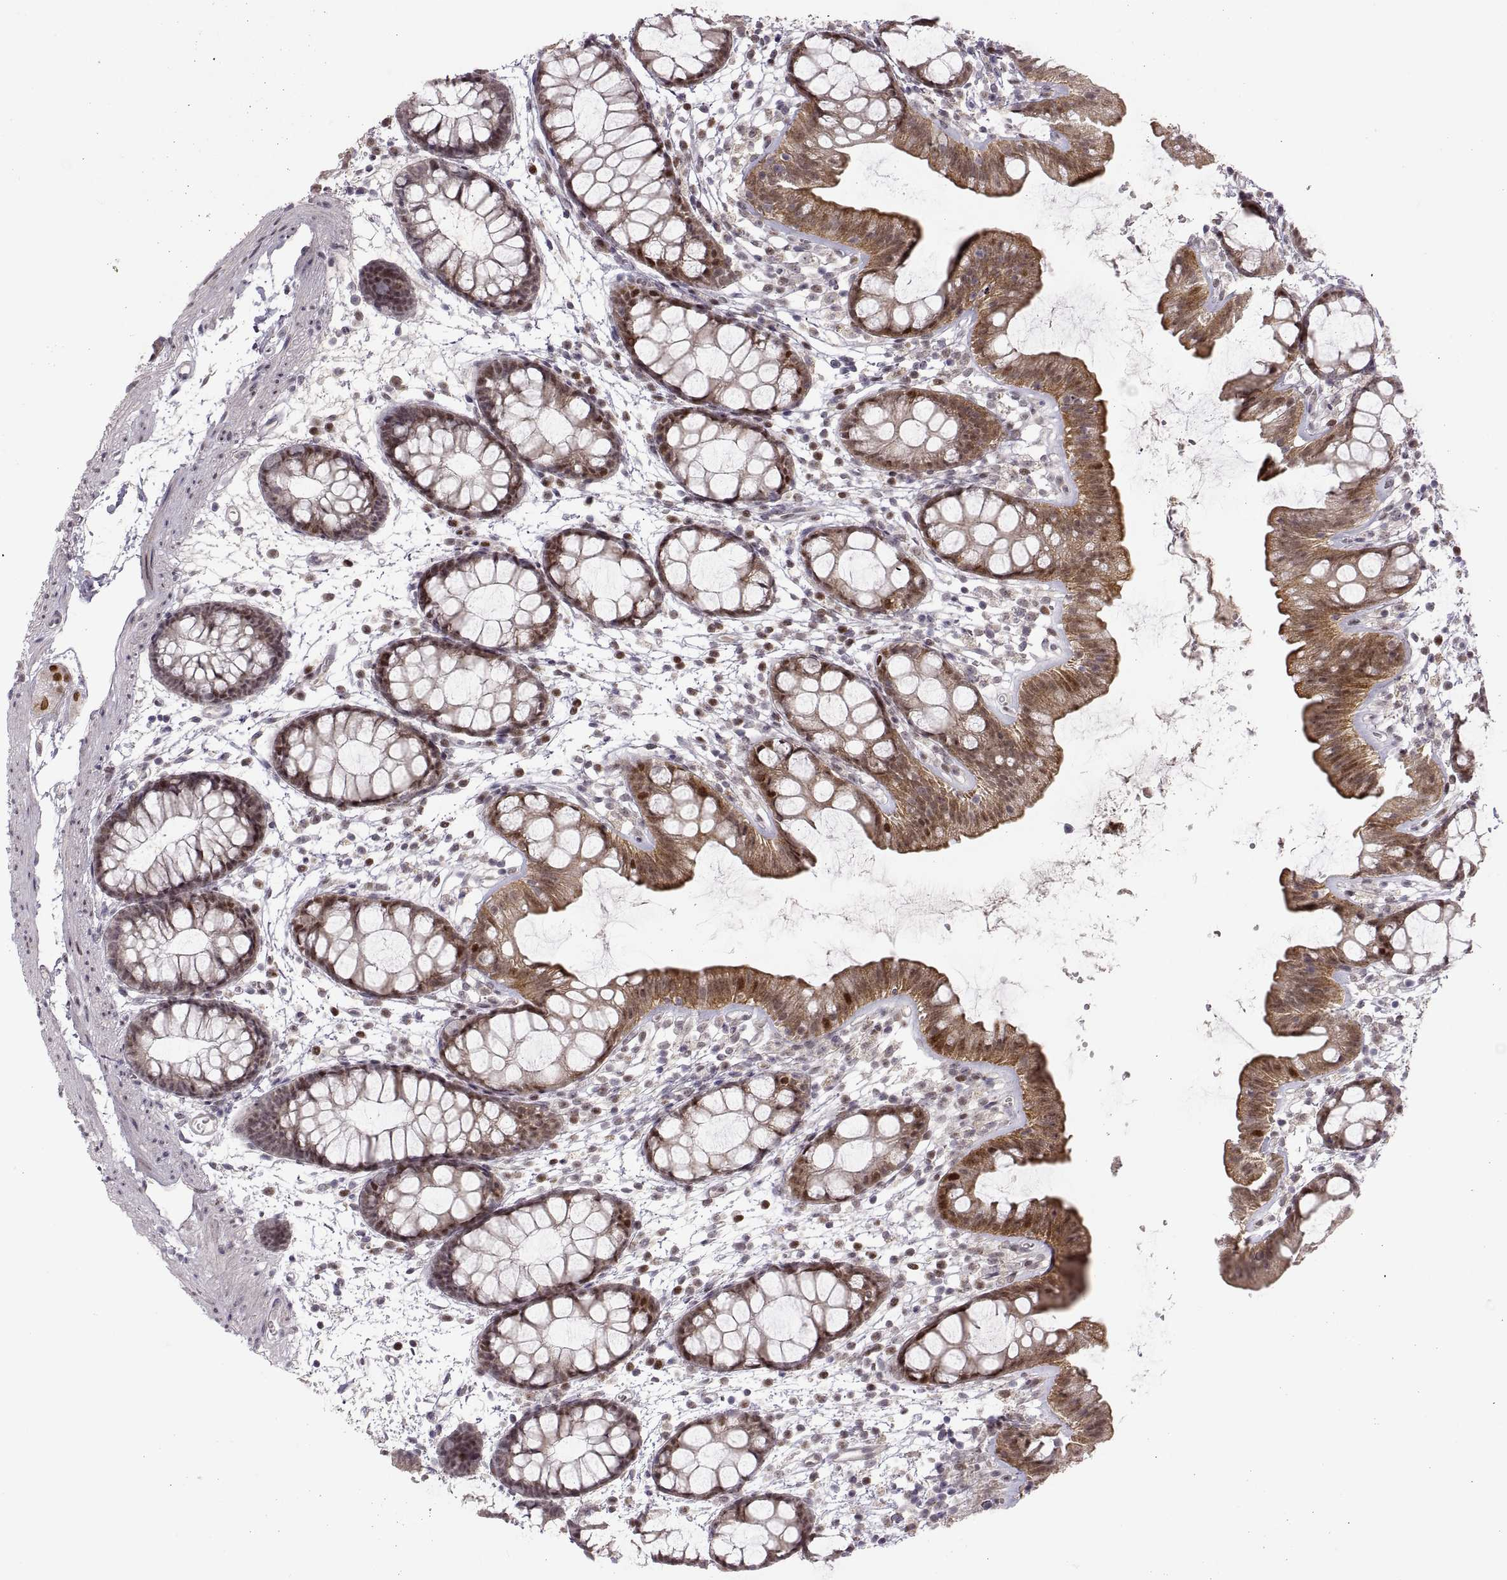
{"staining": {"intensity": "strong", "quantity": ">75%", "location": "cytoplasmic/membranous,nuclear"}, "tissue": "rectum", "cell_type": "Glandular cells", "image_type": "normal", "snomed": [{"axis": "morphology", "description": "Normal tissue, NOS"}, {"axis": "topography", "description": "Rectum"}], "caption": "DAB (3,3'-diaminobenzidine) immunohistochemical staining of benign rectum exhibits strong cytoplasmic/membranous,nuclear protein positivity in approximately >75% of glandular cells.", "gene": "SNAI1", "patient": {"sex": "male", "age": 57}}